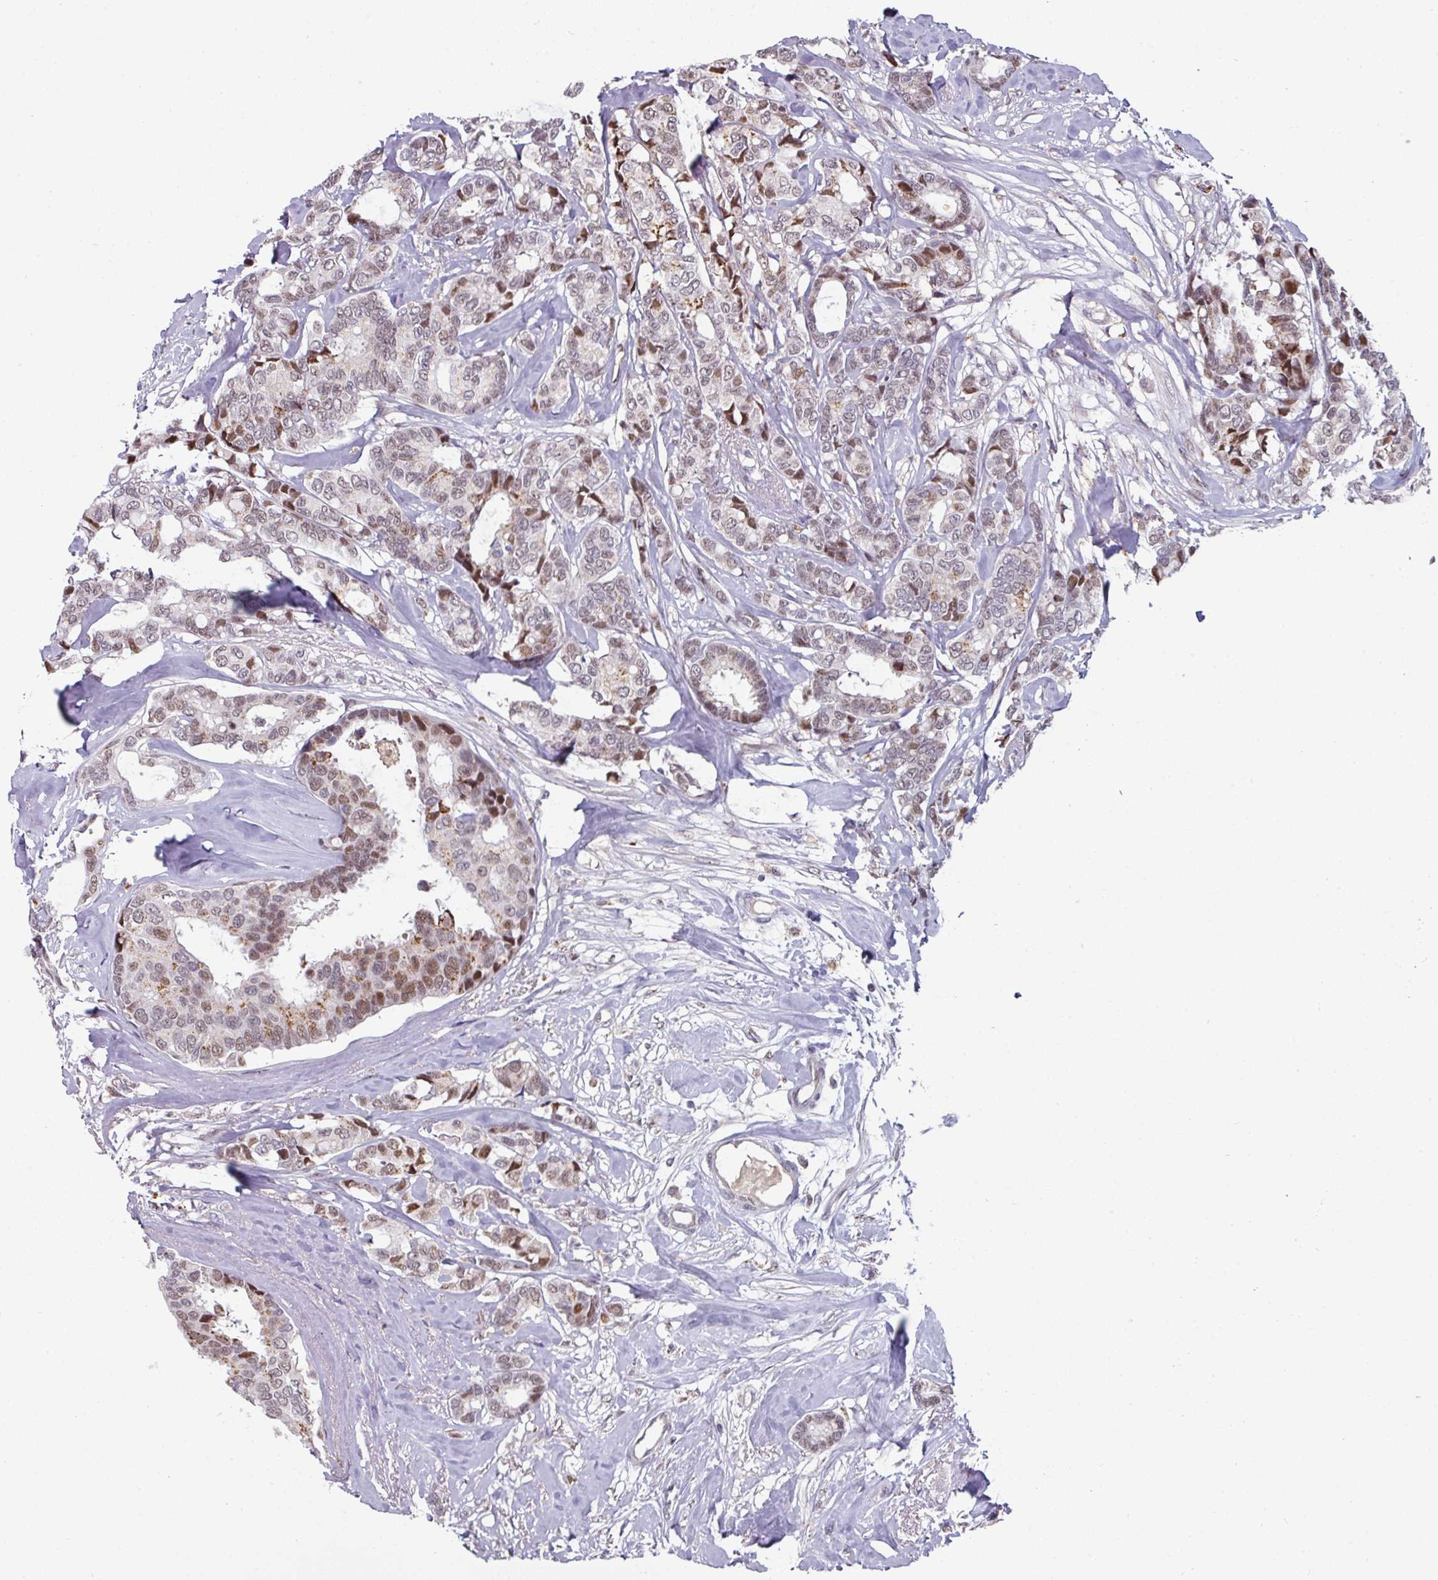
{"staining": {"intensity": "moderate", "quantity": ">75%", "location": "nuclear"}, "tissue": "breast cancer", "cell_type": "Tumor cells", "image_type": "cancer", "snomed": [{"axis": "morphology", "description": "Duct carcinoma"}, {"axis": "topography", "description": "Breast"}], "caption": "Protein expression by immunohistochemistry (IHC) exhibits moderate nuclear expression in about >75% of tumor cells in breast infiltrating ductal carcinoma.", "gene": "SWSAP1", "patient": {"sex": "female", "age": 87}}